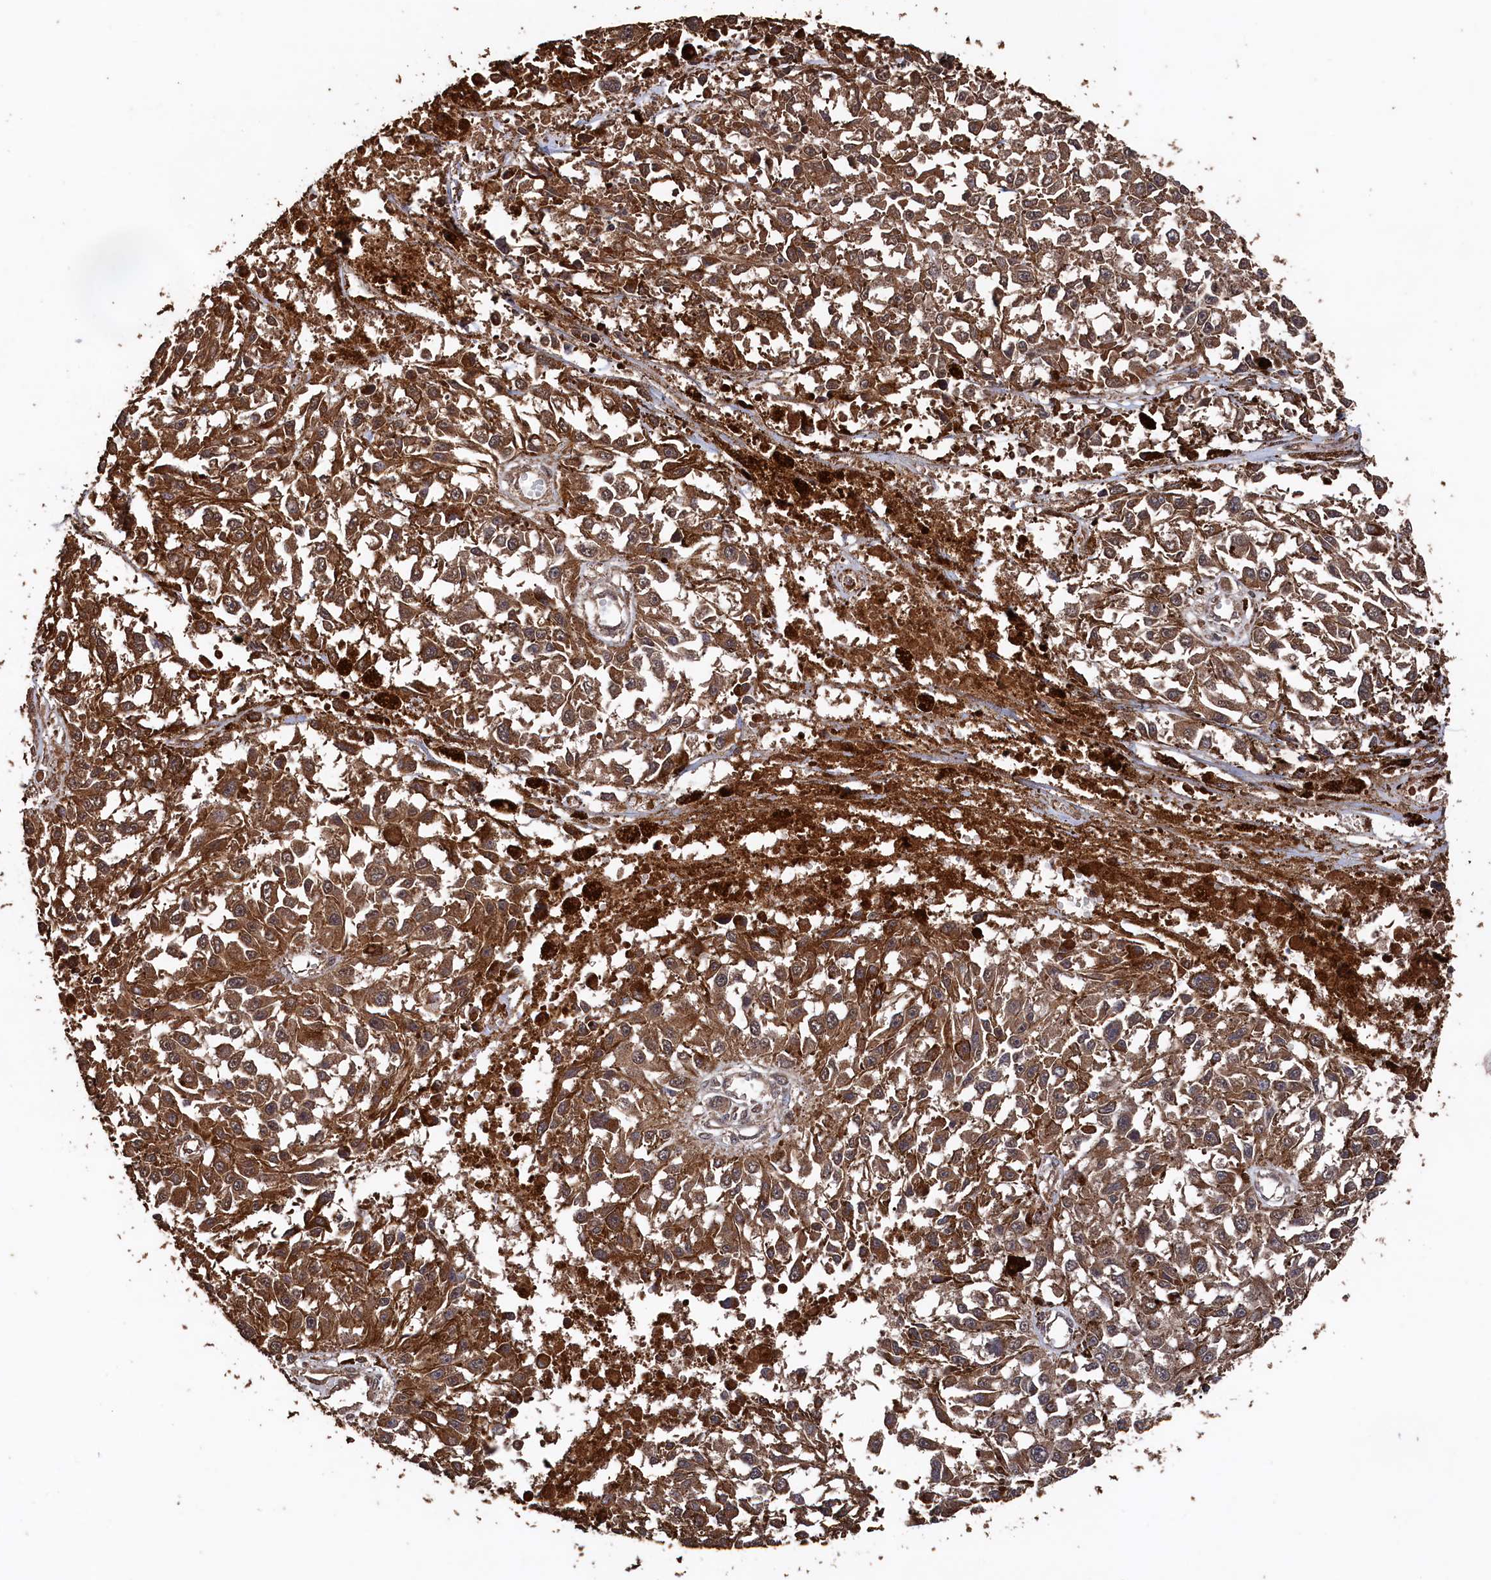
{"staining": {"intensity": "moderate", "quantity": ">75%", "location": "cytoplasmic/membranous"}, "tissue": "melanoma", "cell_type": "Tumor cells", "image_type": "cancer", "snomed": [{"axis": "morphology", "description": "Malignant melanoma, Metastatic site"}, {"axis": "topography", "description": "Lymph node"}], "caption": "Protein staining exhibits moderate cytoplasmic/membranous expression in about >75% of tumor cells in melanoma.", "gene": "SNX33", "patient": {"sex": "male", "age": 59}}